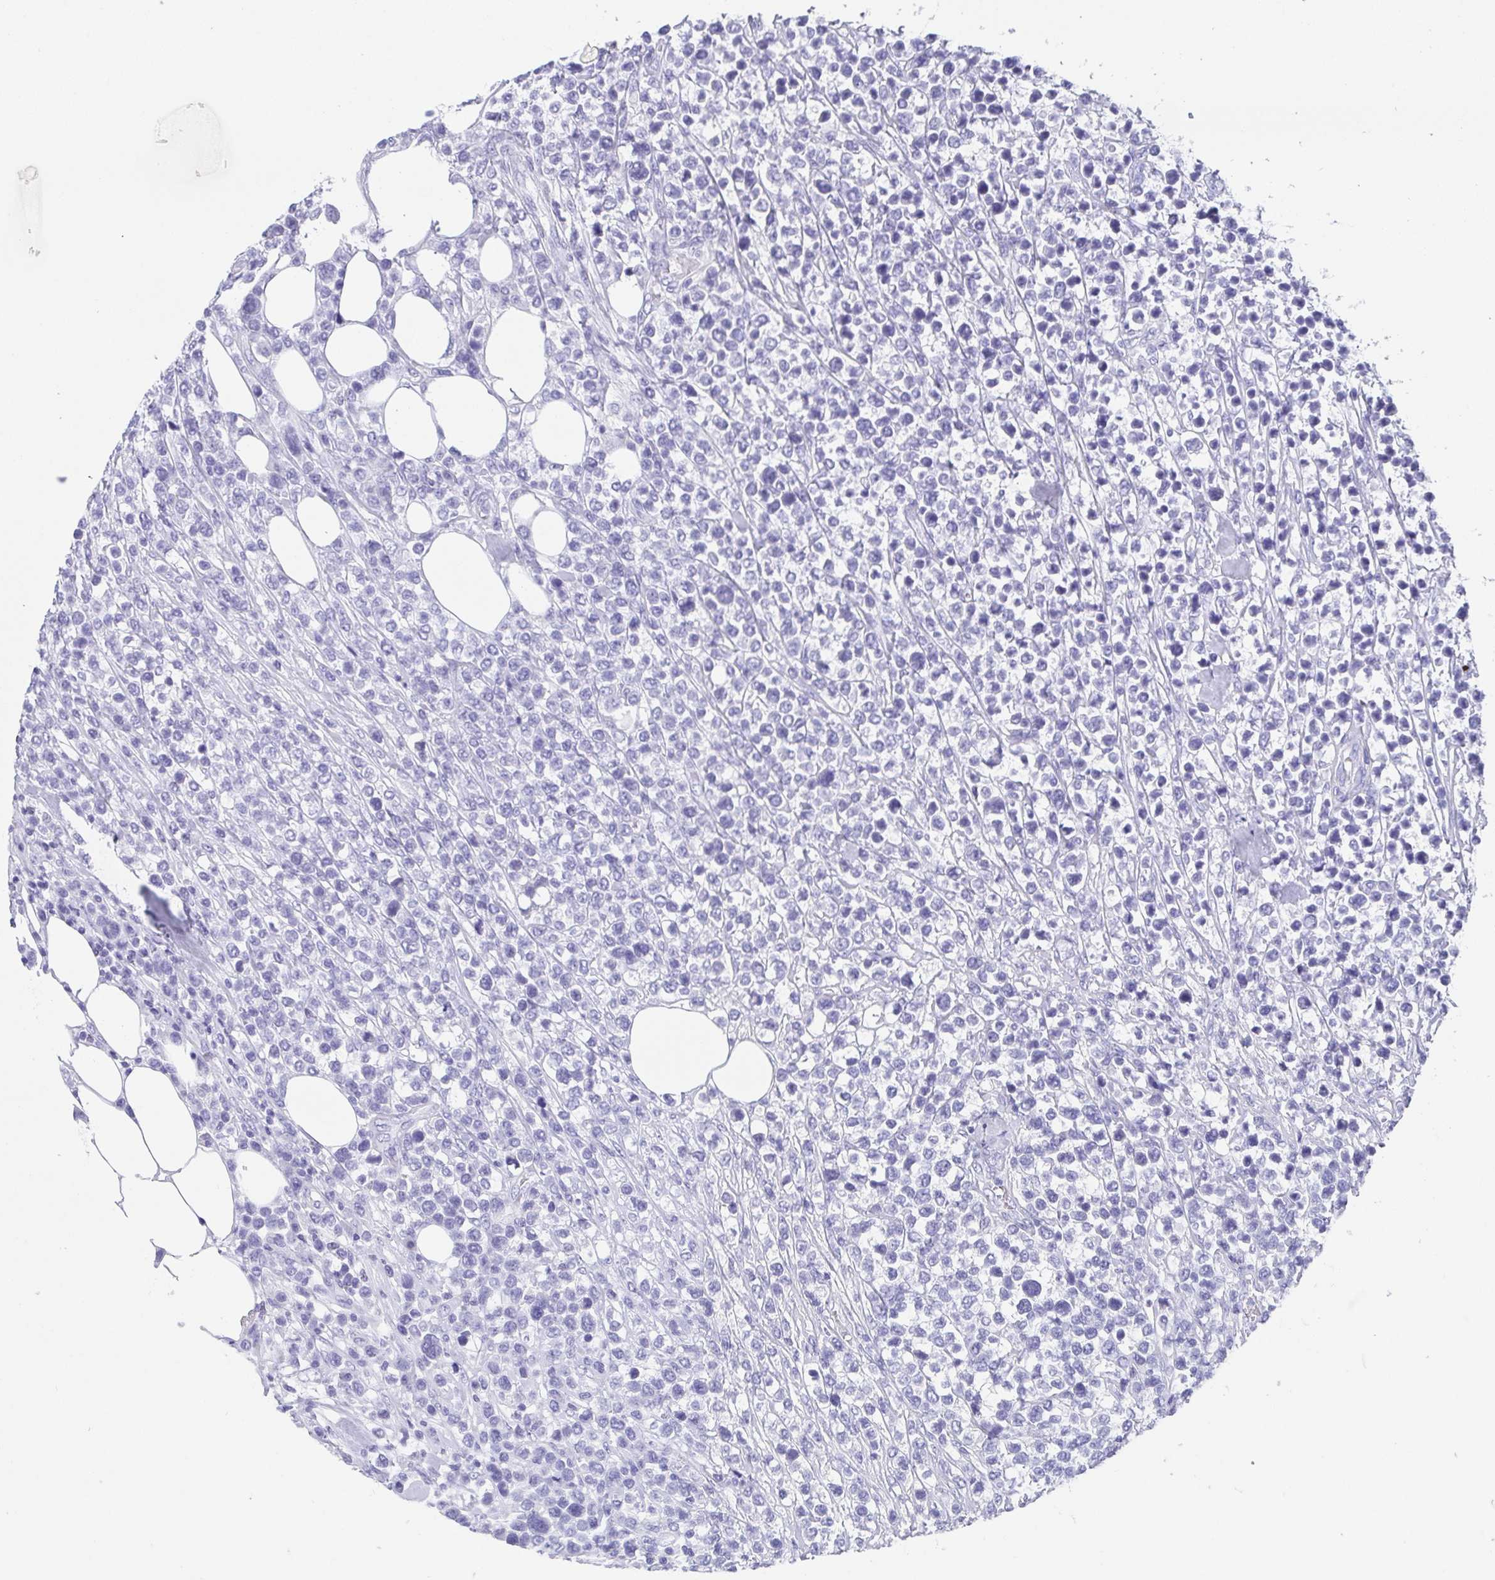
{"staining": {"intensity": "negative", "quantity": "none", "location": "none"}, "tissue": "lymphoma", "cell_type": "Tumor cells", "image_type": "cancer", "snomed": [{"axis": "morphology", "description": "Malignant lymphoma, non-Hodgkin's type, High grade"}, {"axis": "topography", "description": "Soft tissue"}], "caption": "The photomicrograph shows no staining of tumor cells in high-grade malignant lymphoma, non-Hodgkin's type. Nuclei are stained in blue.", "gene": "SCGN", "patient": {"sex": "female", "age": 56}}